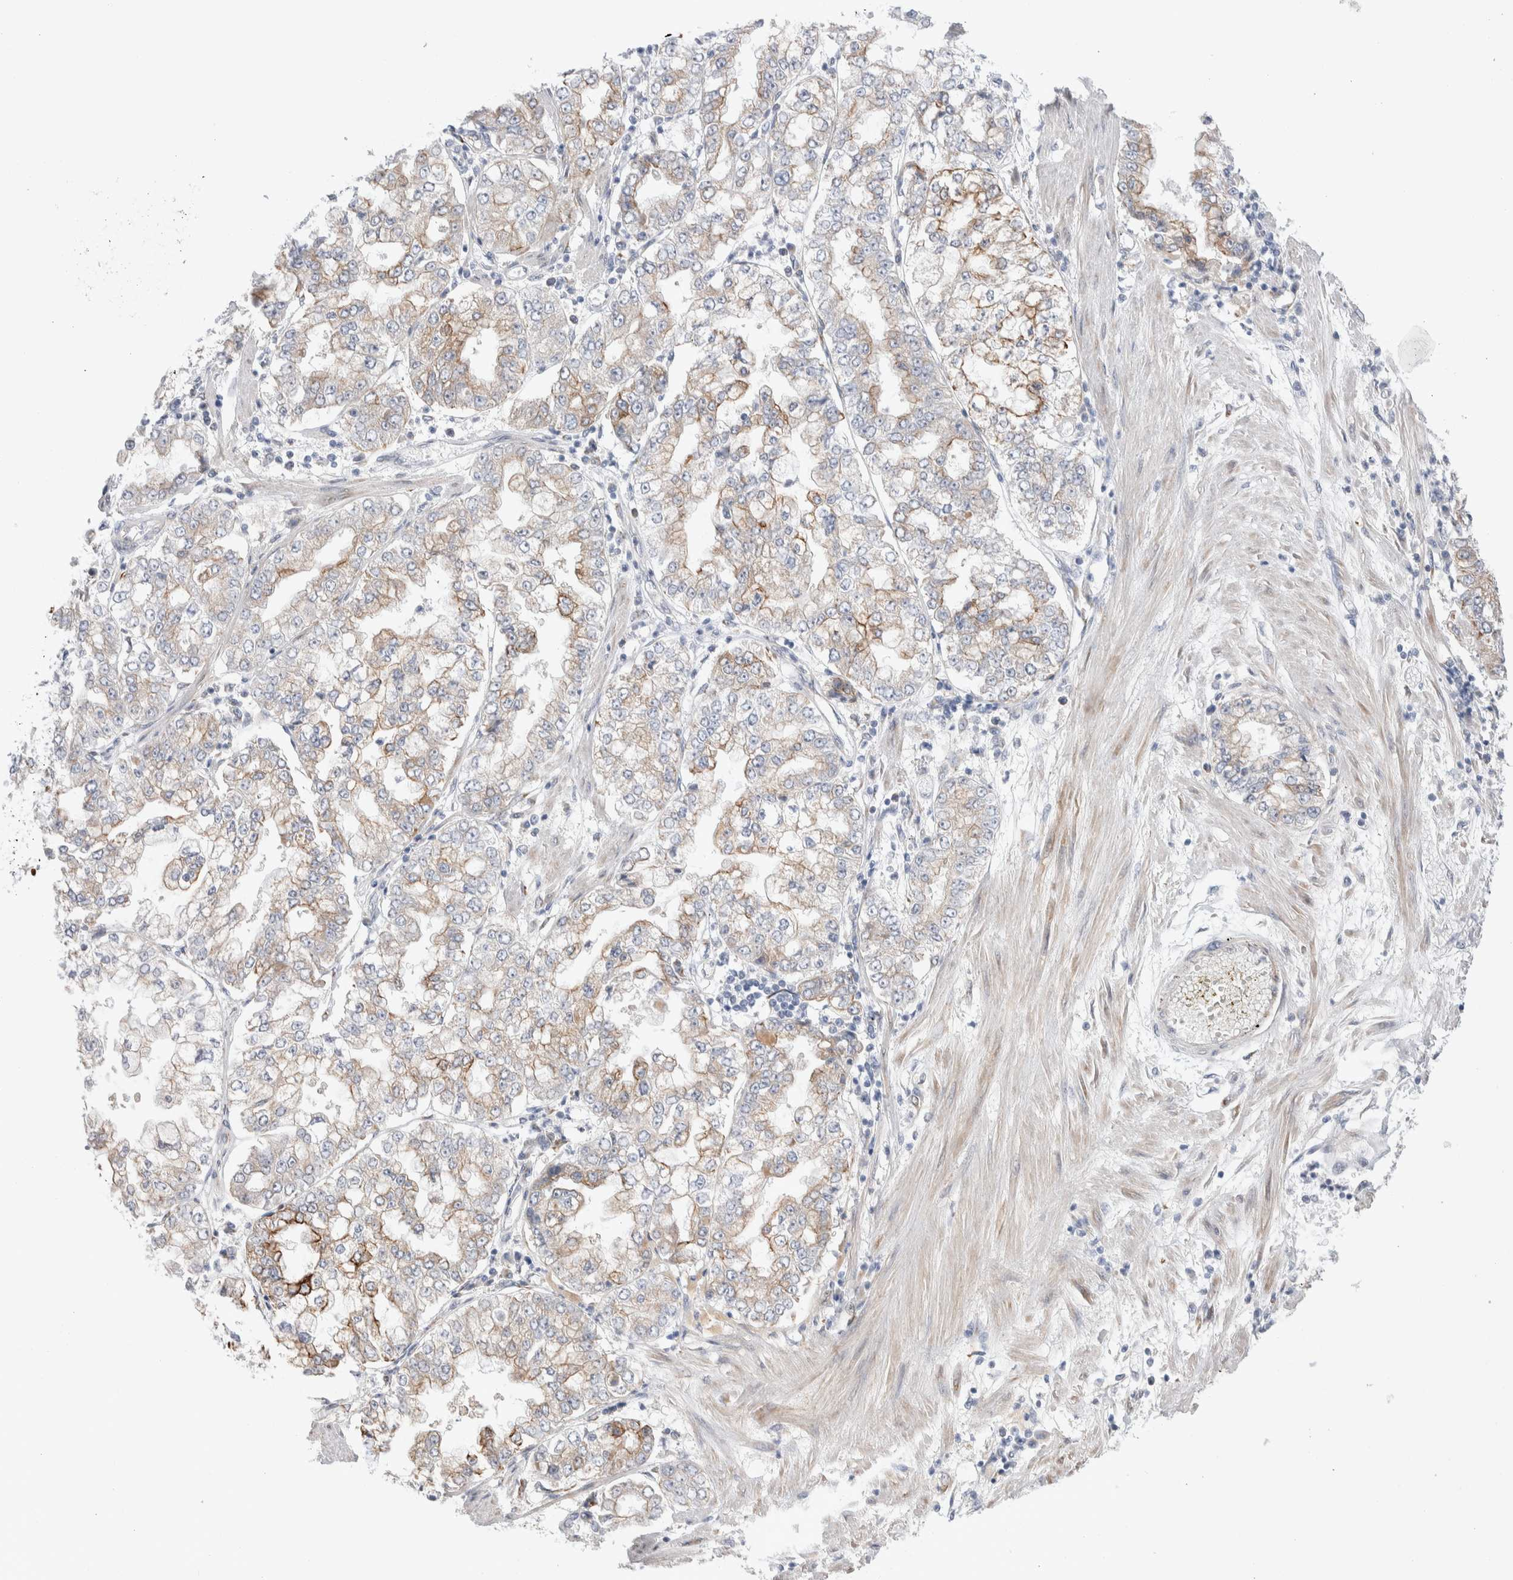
{"staining": {"intensity": "moderate", "quantity": "25%-75%", "location": "cytoplasmic/membranous"}, "tissue": "stomach cancer", "cell_type": "Tumor cells", "image_type": "cancer", "snomed": [{"axis": "morphology", "description": "Adenocarcinoma, NOS"}, {"axis": "topography", "description": "Stomach"}], "caption": "Moderate cytoplasmic/membranous protein expression is identified in about 25%-75% of tumor cells in stomach cancer.", "gene": "C1orf112", "patient": {"sex": "male", "age": 76}}